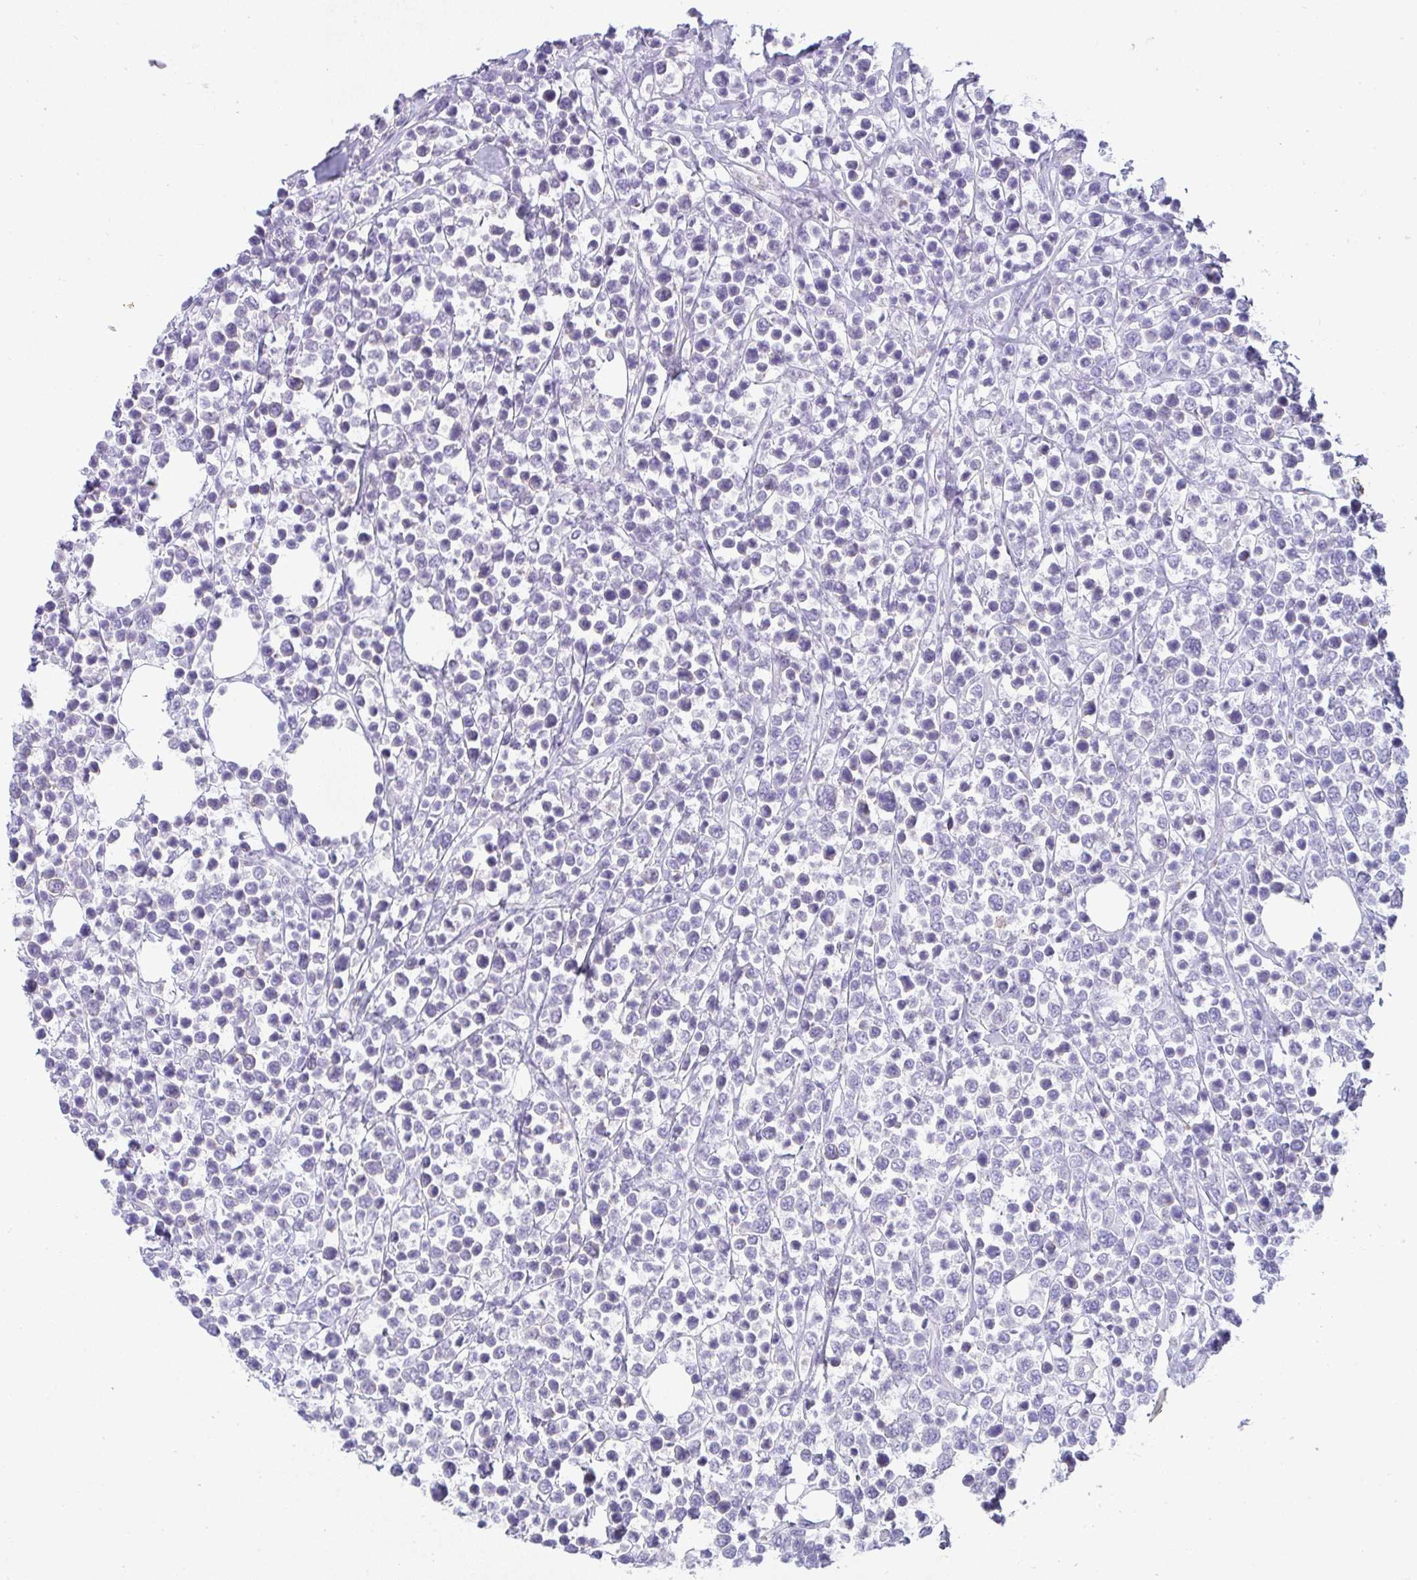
{"staining": {"intensity": "negative", "quantity": "none", "location": "none"}, "tissue": "lymphoma", "cell_type": "Tumor cells", "image_type": "cancer", "snomed": [{"axis": "morphology", "description": "Malignant lymphoma, non-Hodgkin's type, Low grade"}, {"axis": "topography", "description": "Lymph node"}], "caption": "The micrograph displays no significant positivity in tumor cells of lymphoma.", "gene": "CDRT15", "patient": {"sex": "male", "age": 60}}